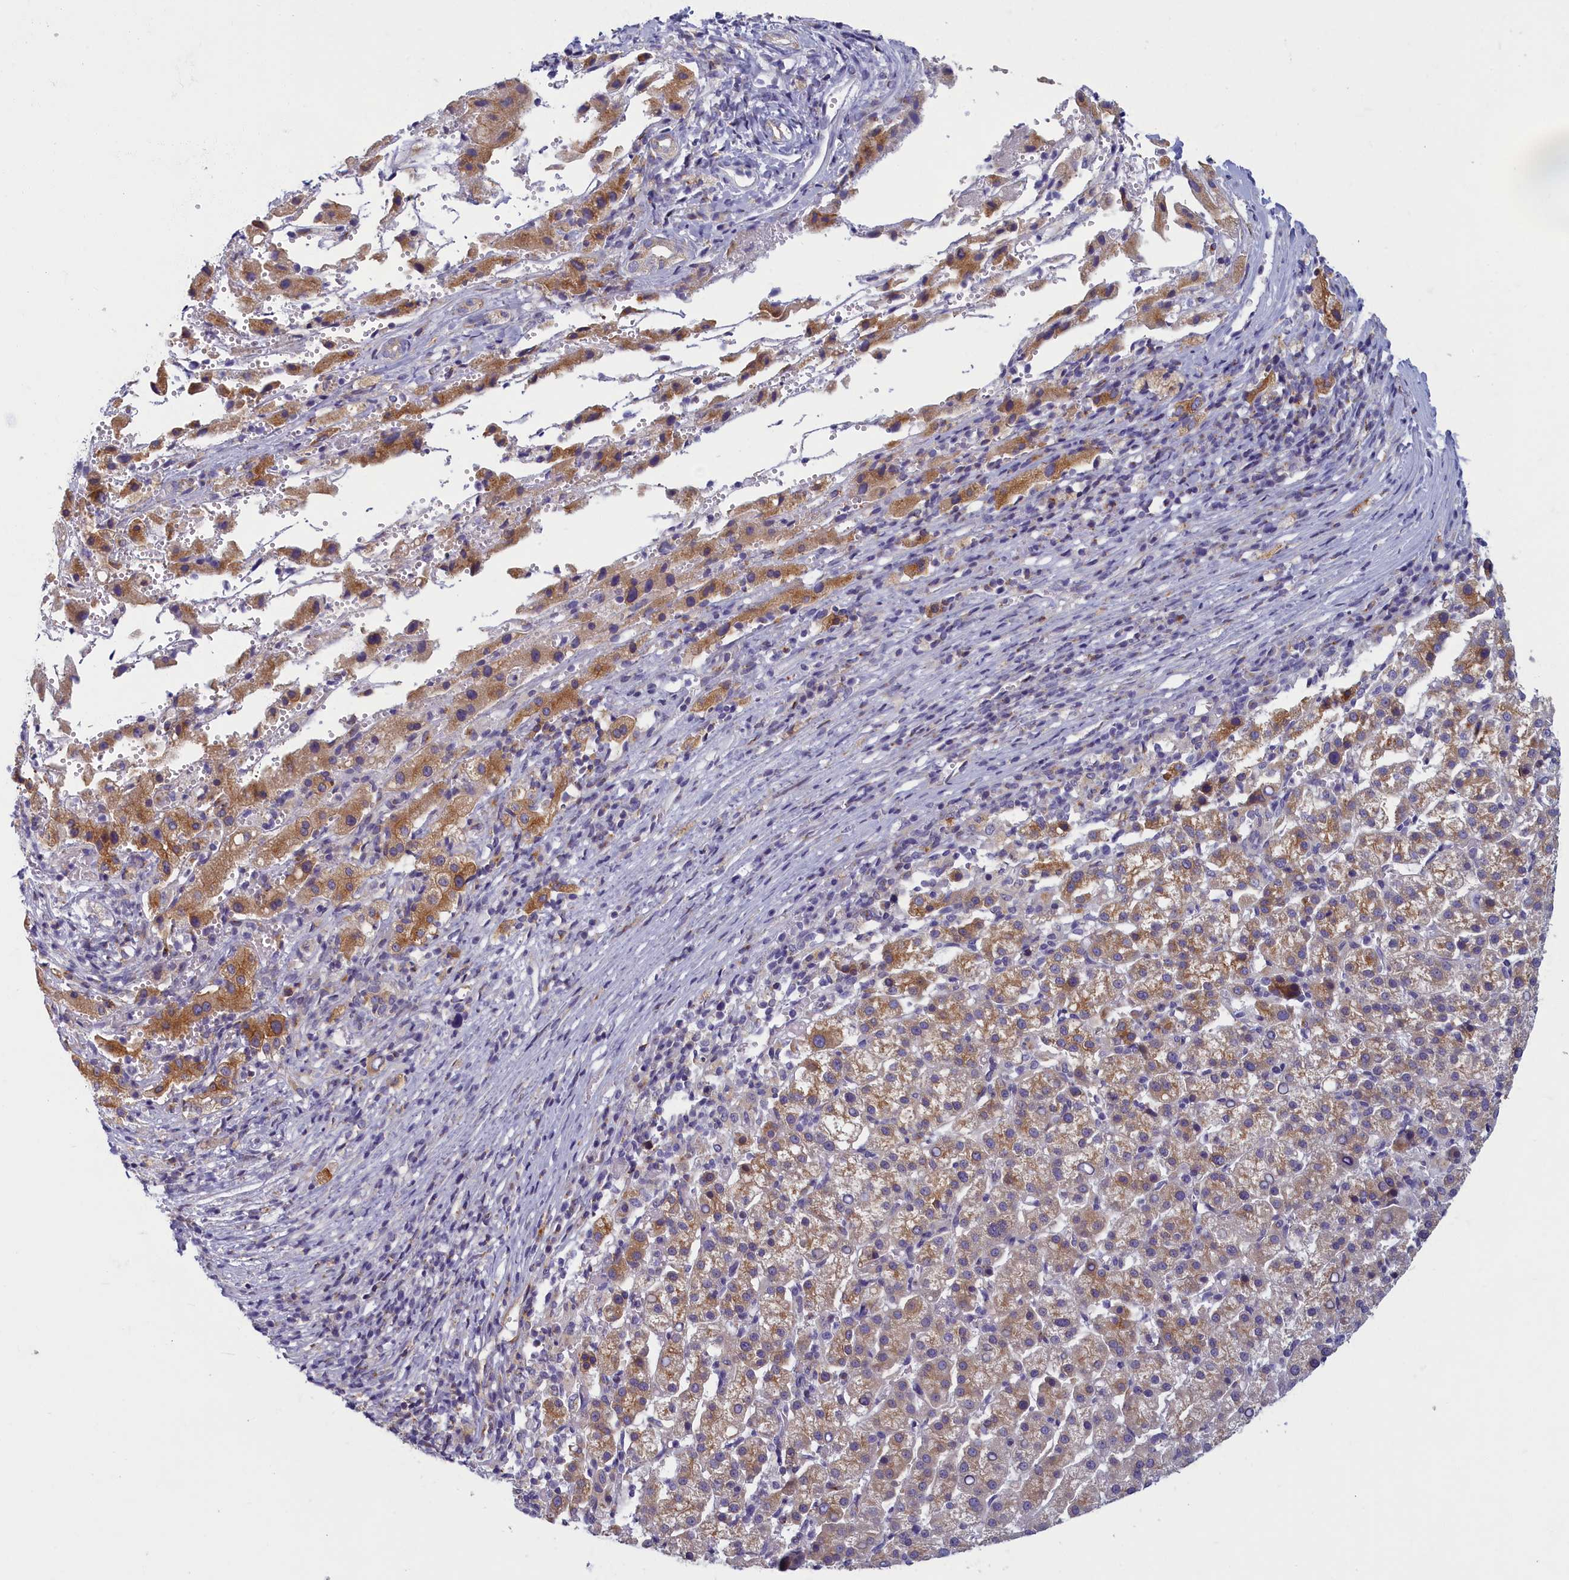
{"staining": {"intensity": "moderate", "quantity": ">75%", "location": "cytoplasmic/membranous"}, "tissue": "liver cancer", "cell_type": "Tumor cells", "image_type": "cancer", "snomed": [{"axis": "morphology", "description": "Carcinoma, Hepatocellular, NOS"}, {"axis": "topography", "description": "Liver"}], "caption": "Protein analysis of liver cancer (hepatocellular carcinoma) tissue demonstrates moderate cytoplasmic/membranous positivity in about >75% of tumor cells.", "gene": "NOL10", "patient": {"sex": "female", "age": 58}}